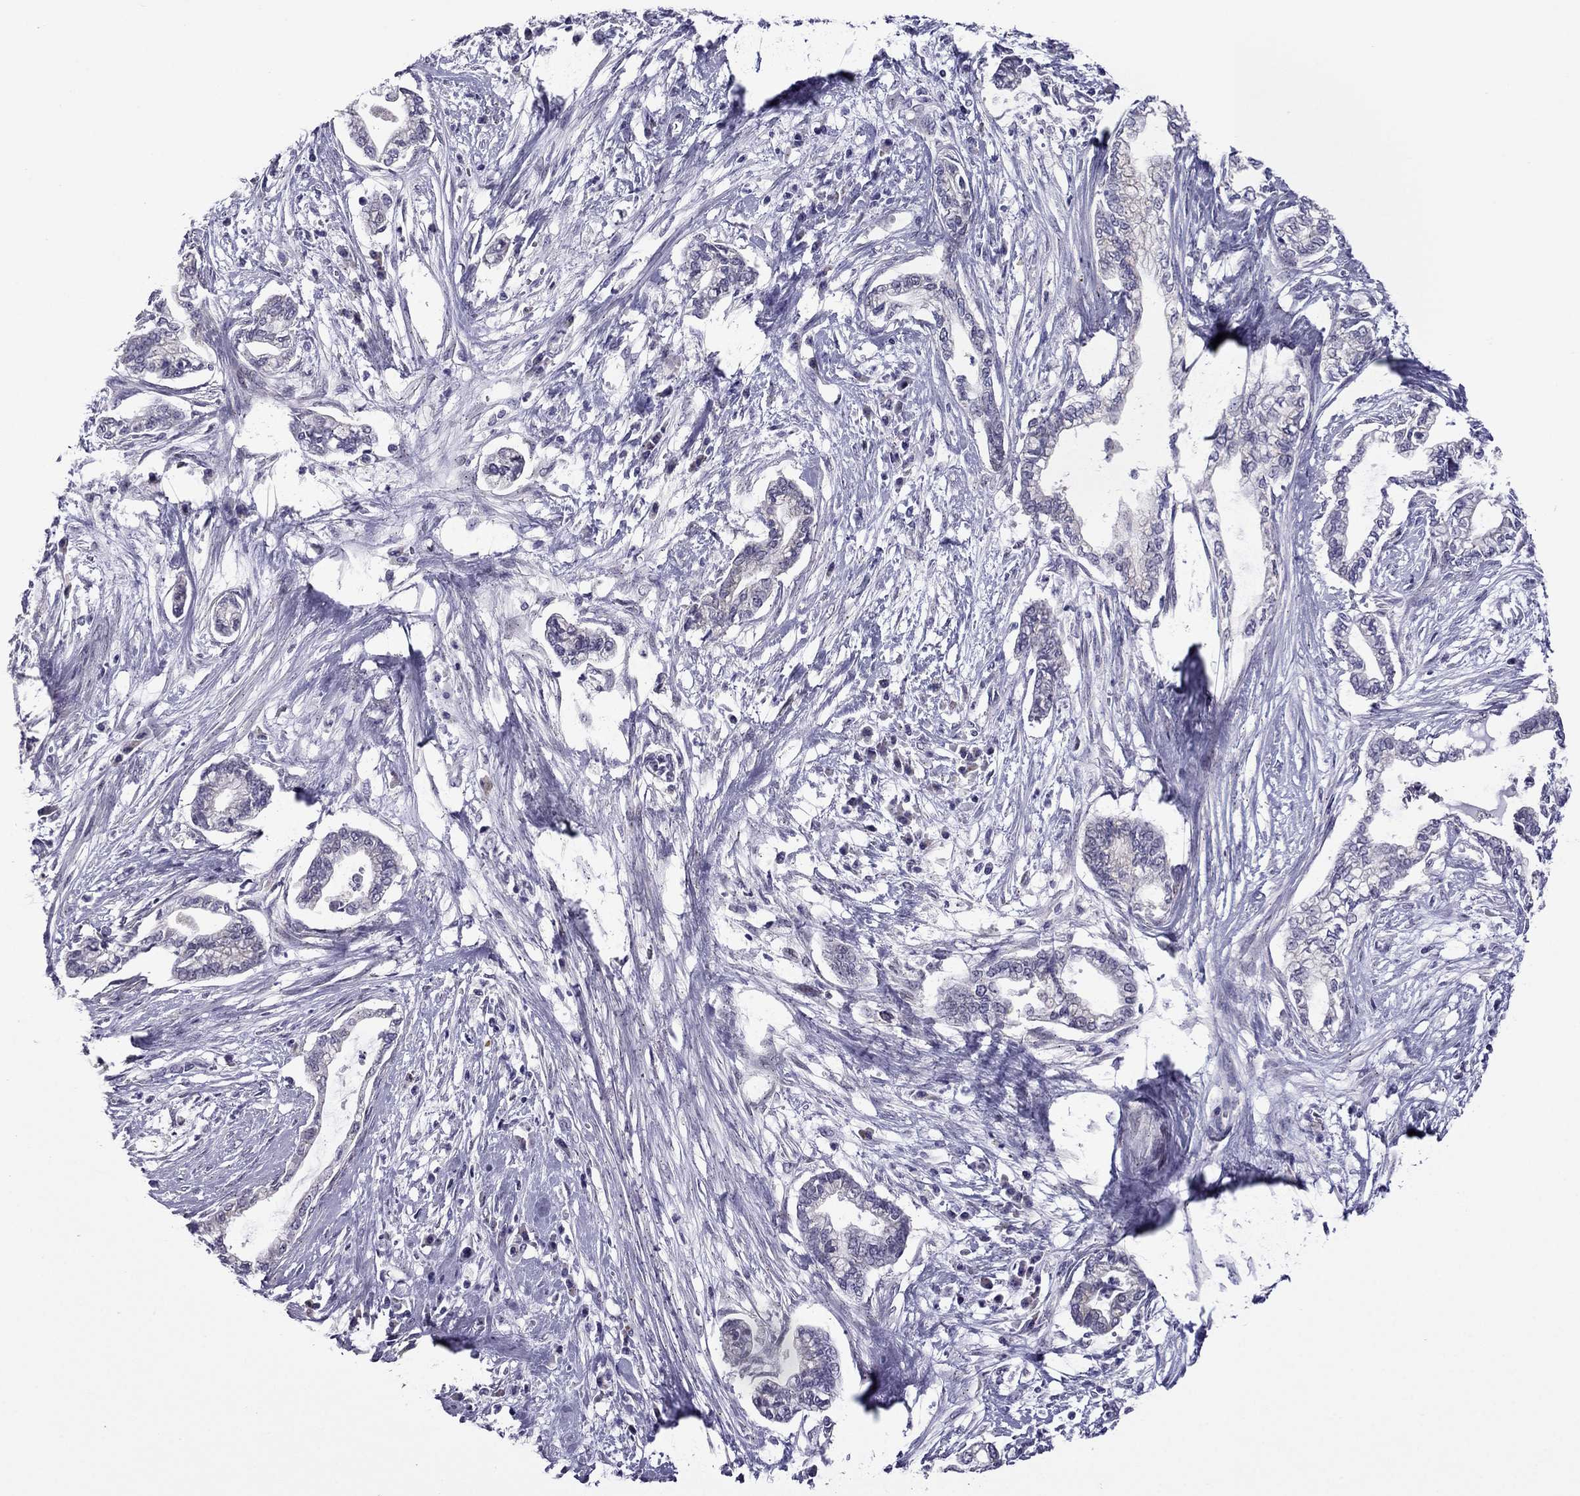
{"staining": {"intensity": "negative", "quantity": "none", "location": "none"}, "tissue": "cervical cancer", "cell_type": "Tumor cells", "image_type": "cancer", "snomed": [{"axis": "morphology", "description": "Adenocarcinoma, NOS"}, {"axis": "topography", "description": "Cervix"}], "caption": "This is a image of IHC staining of cervical adenocarcinoma, which shows no expression in tumor cells. Brightfield microscopy of immunohistochemistry stained with DAB (3,3'-diaminobenzidine) (brown) and hematoxylin (blue), captured at high magnification.", "gene": "MYBPH", "patient": {"sex": "female", "age": 62}}